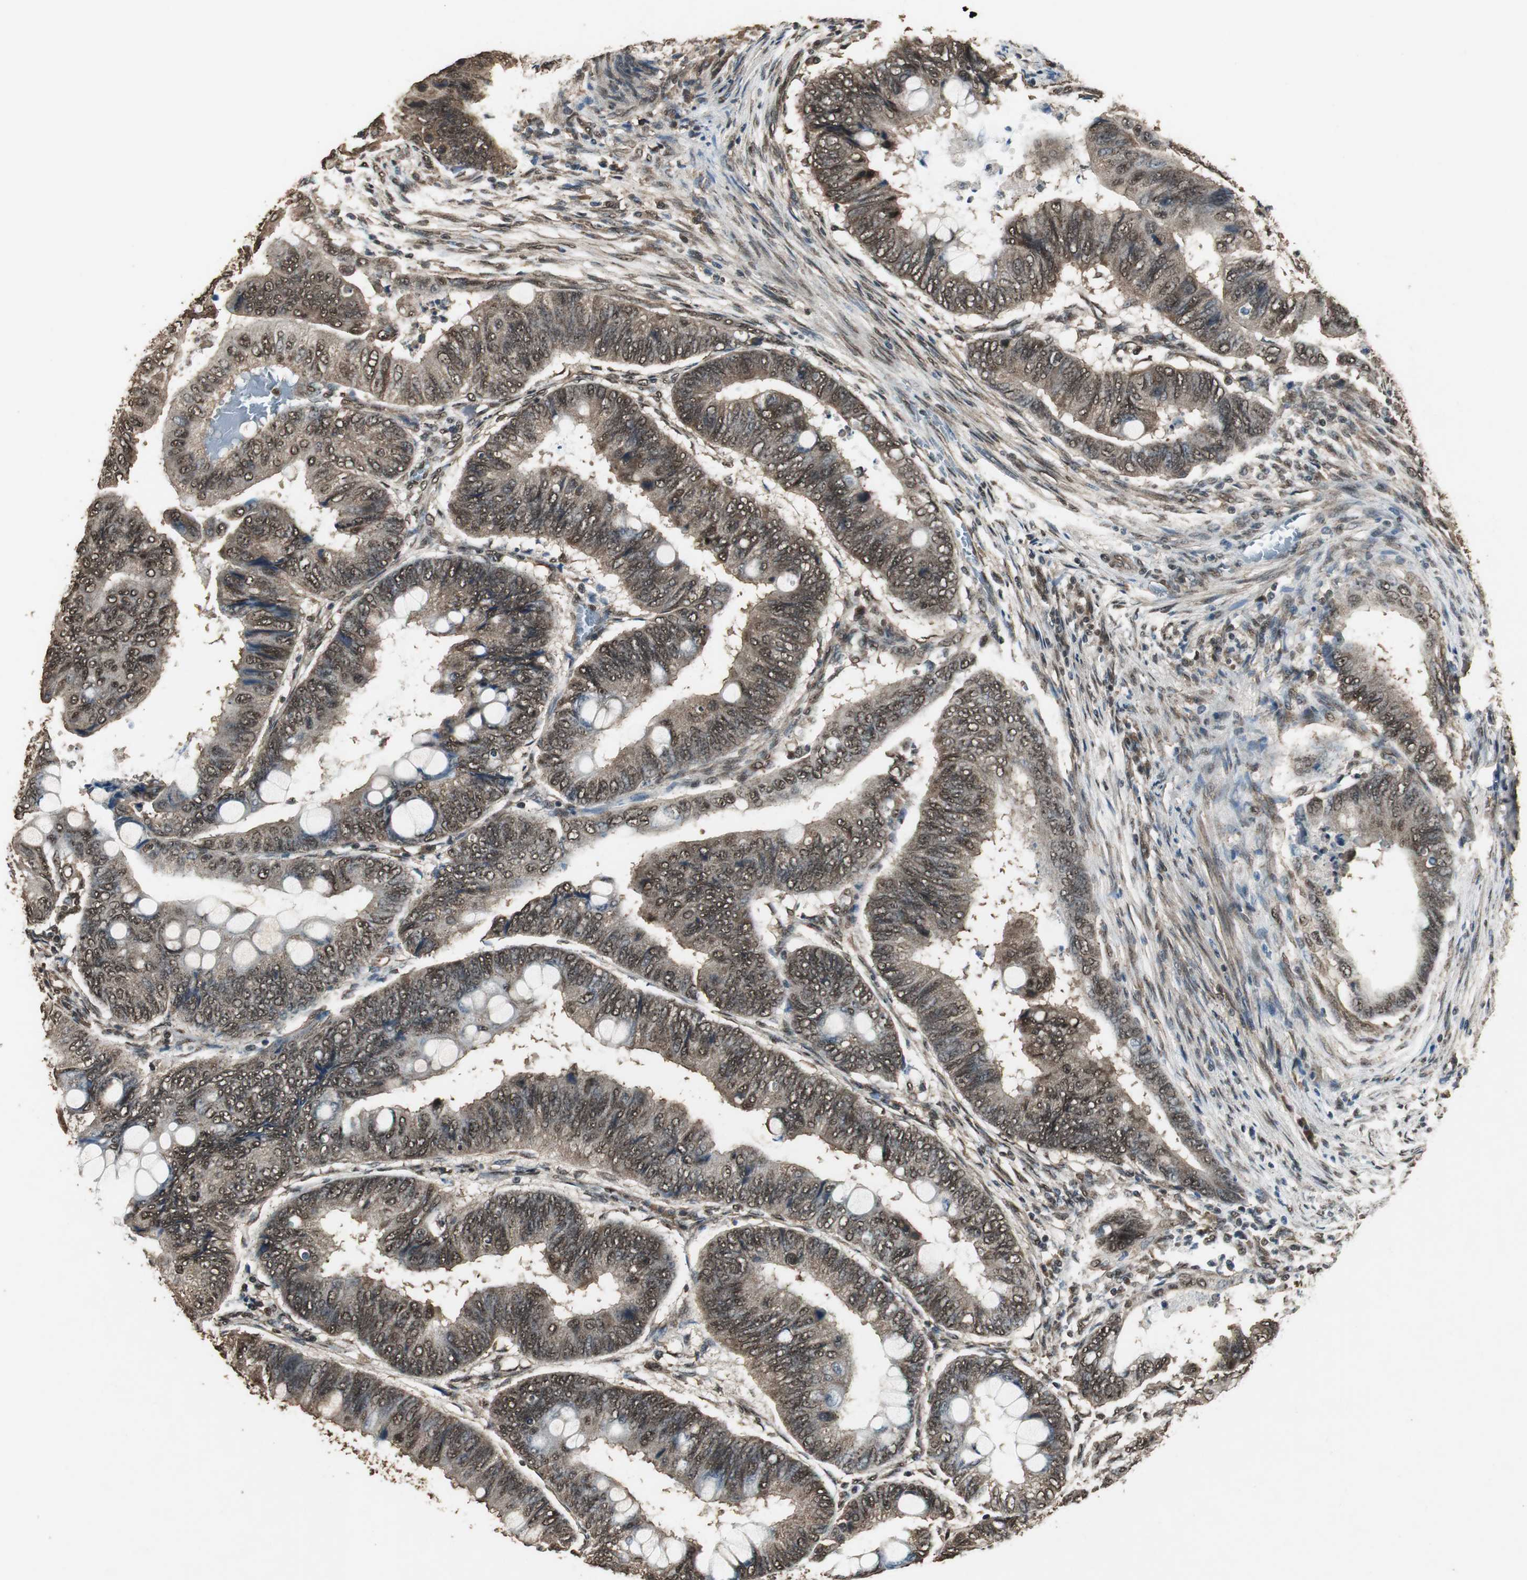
{"staining": {"intensity": "strong", "quantity": ">75%", "location": "cytoplasmic/membranous,nuclear"}, "tissue": "colorectal cancer", "cell_type": "Tumor cells", "image_type": "cancer", "snomed": [{"axis": "morphology", "description": "Normal tissue, NOS"}, {"axis": "morphology", "description": "Adenocarcinoma, NOS"}, {"axis": "topography", "description": "Rectum"}, {"axis": "topography", "description": "Peripheral nerve tissue"}], "caption": "DAB (3,3'-diaminobenzidine) immunohistochemical staining of human adenocarcinoma (colorectal) reveals strong cytoplasmic/membranous and nuclear protein positivity in about >75% of tumor cells.", "gene": "PPP1R13B", "patient": {"sex": "male", "age": 92}}